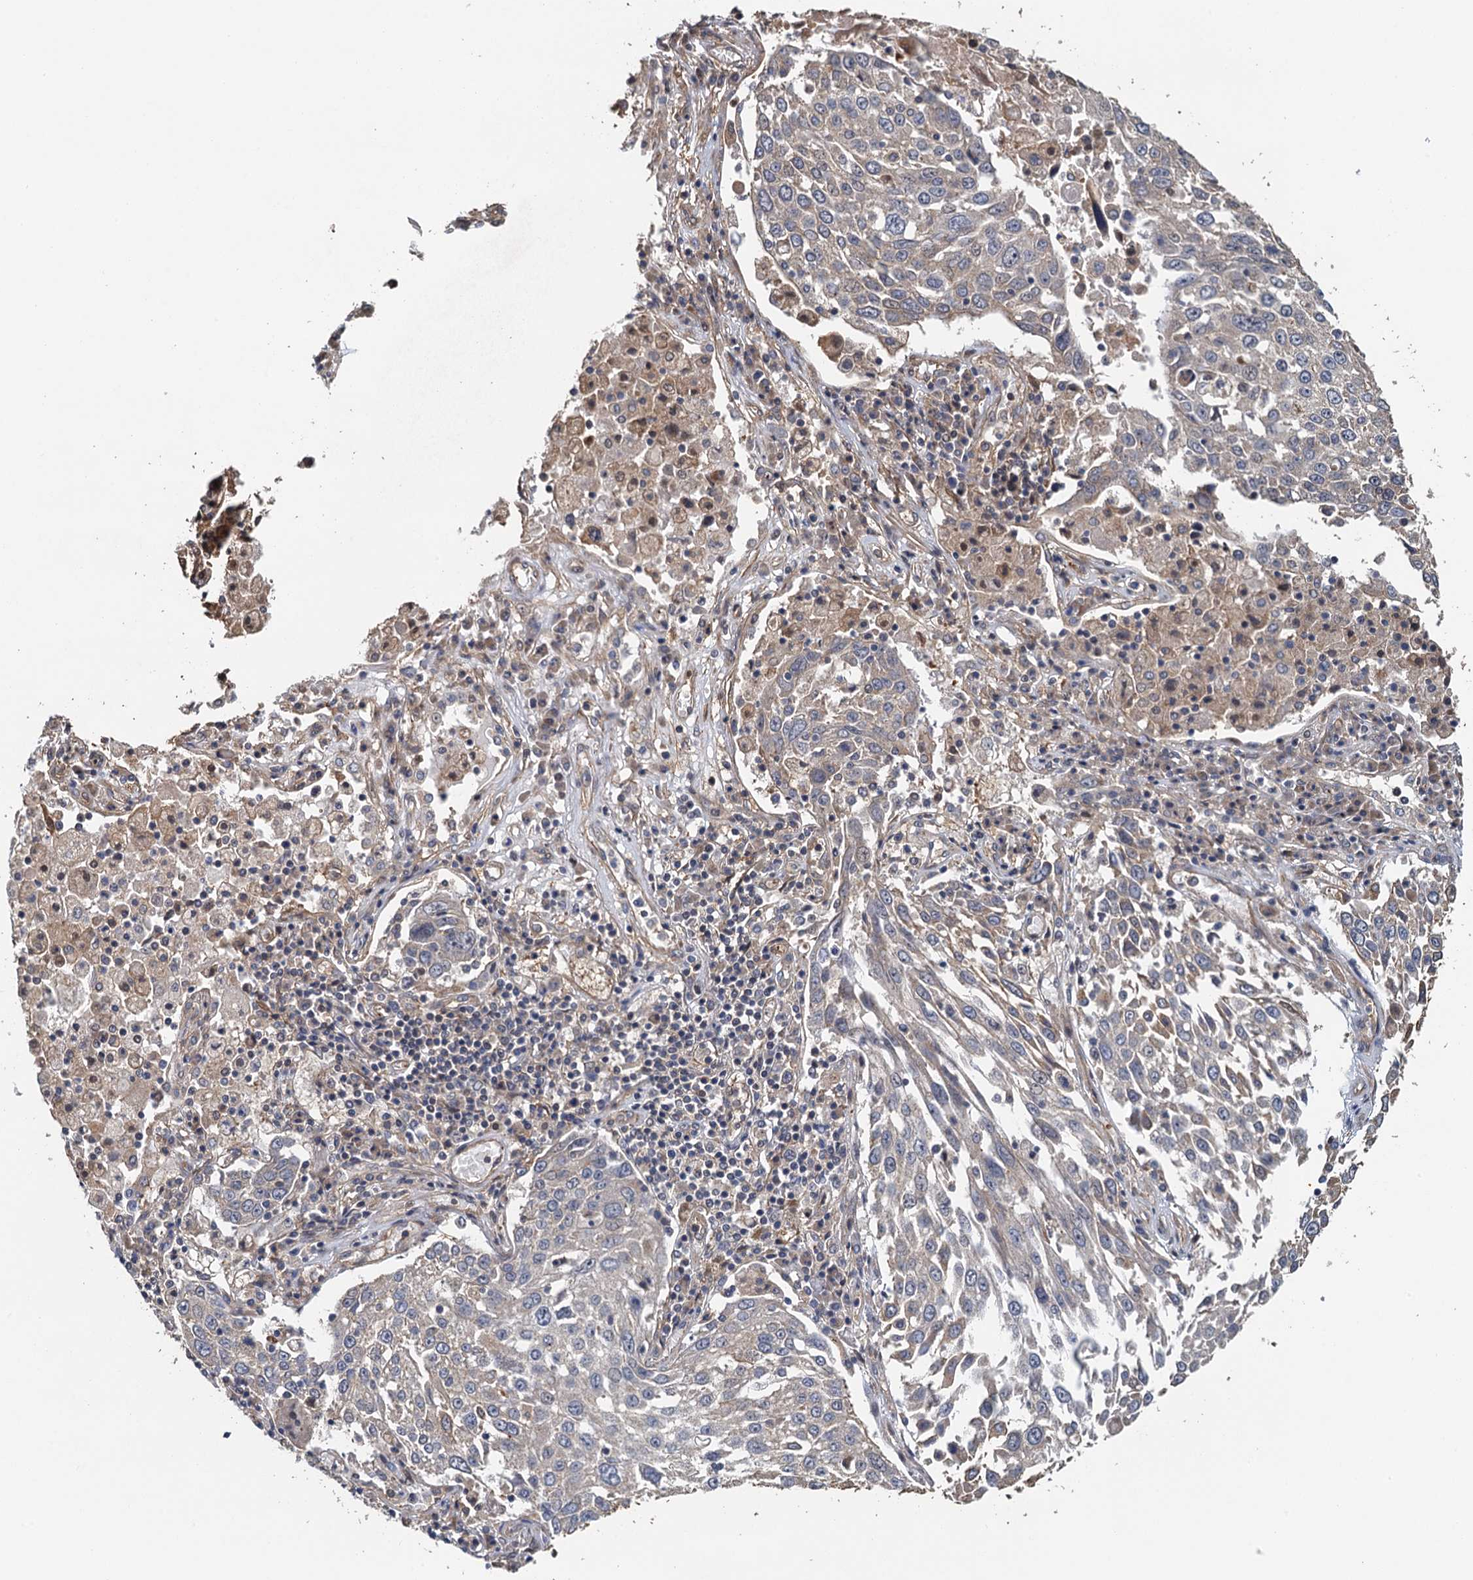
{"staining": {"intensity": "weak", "quantity": "<25%", "location": "cytoplasmic/membranous"}, "tissue": "lung cancer", "cell_type": "Tumor cells", "image_type": "cancer", "snomed": [{"axis": "morphology", "description": "Squamous cell carcinoma, NOS"}, {"axis": "topography", "description": "Lung"}], "caption": "Protein analysis of squamous cell carcinoma (lung) shows no significant expression in tumor cells.", "gene": "MEAK7", "patient": {"sex": "male", "age": 65}}